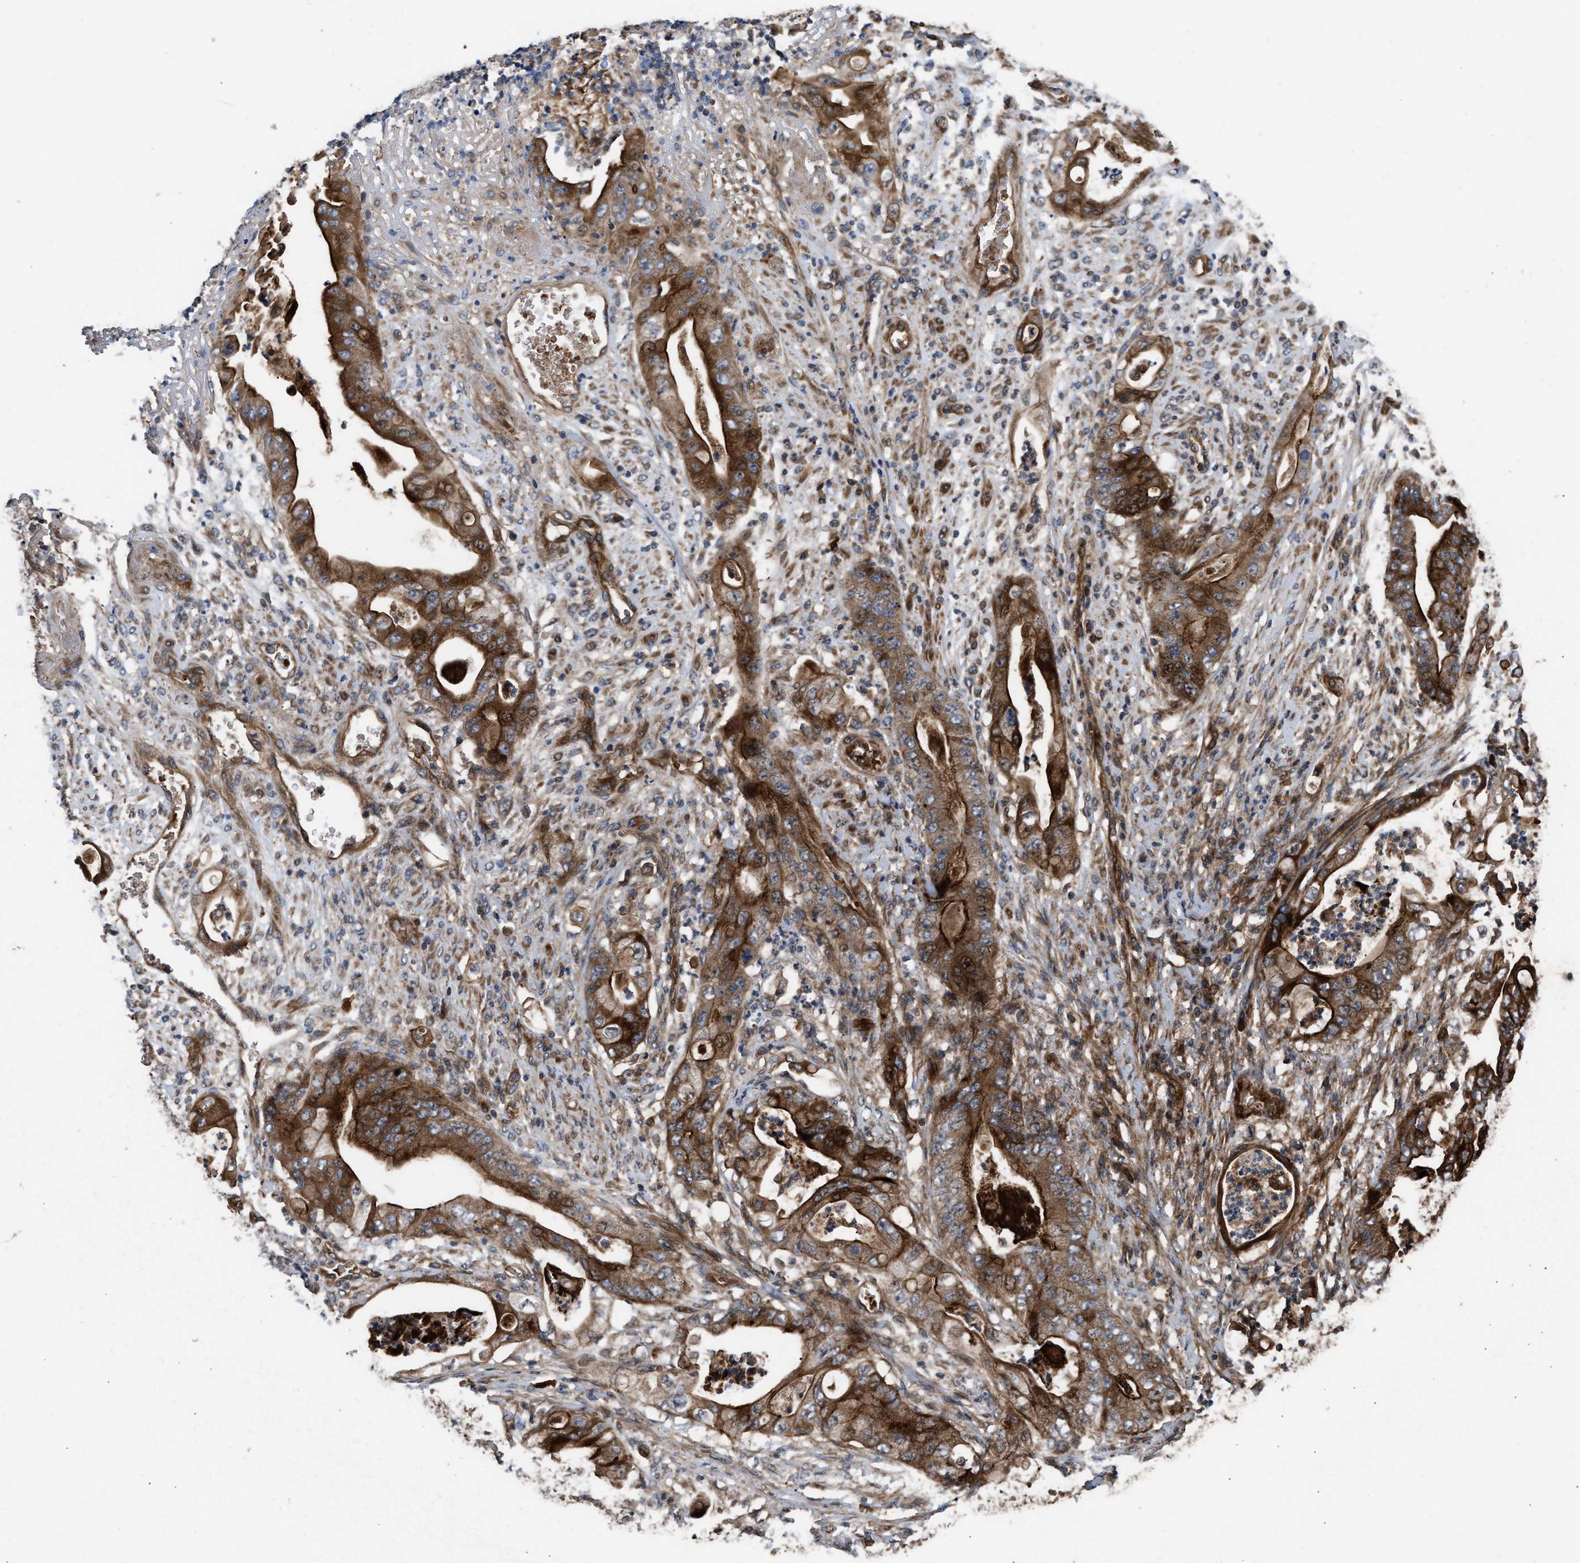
{"staining": {"intensity": "strong", "quantity": ">75%", "location": "cytoplasmic/membranous"}, "tissue": "stomach cancer", "cell_type": "Tumor cells", "image_type": "cancer", "snomed": [{"axis": "morphology", "description": "Adenocarcinoma, NOS"}, {"axis": "topography", "description": "Stomach"}], "caption": "A high amount of strong cytoplasmic/membranous expression is identified in approximately >75% of tumor cells in stomach adenocarcinoma tissue. The staining was performed using DAB, with brown indicating positive protein expression. Nuclei are stained blue with hematoxylin.", "gene": "STAU1", "patient": {"sex": "female", "age": 73}}